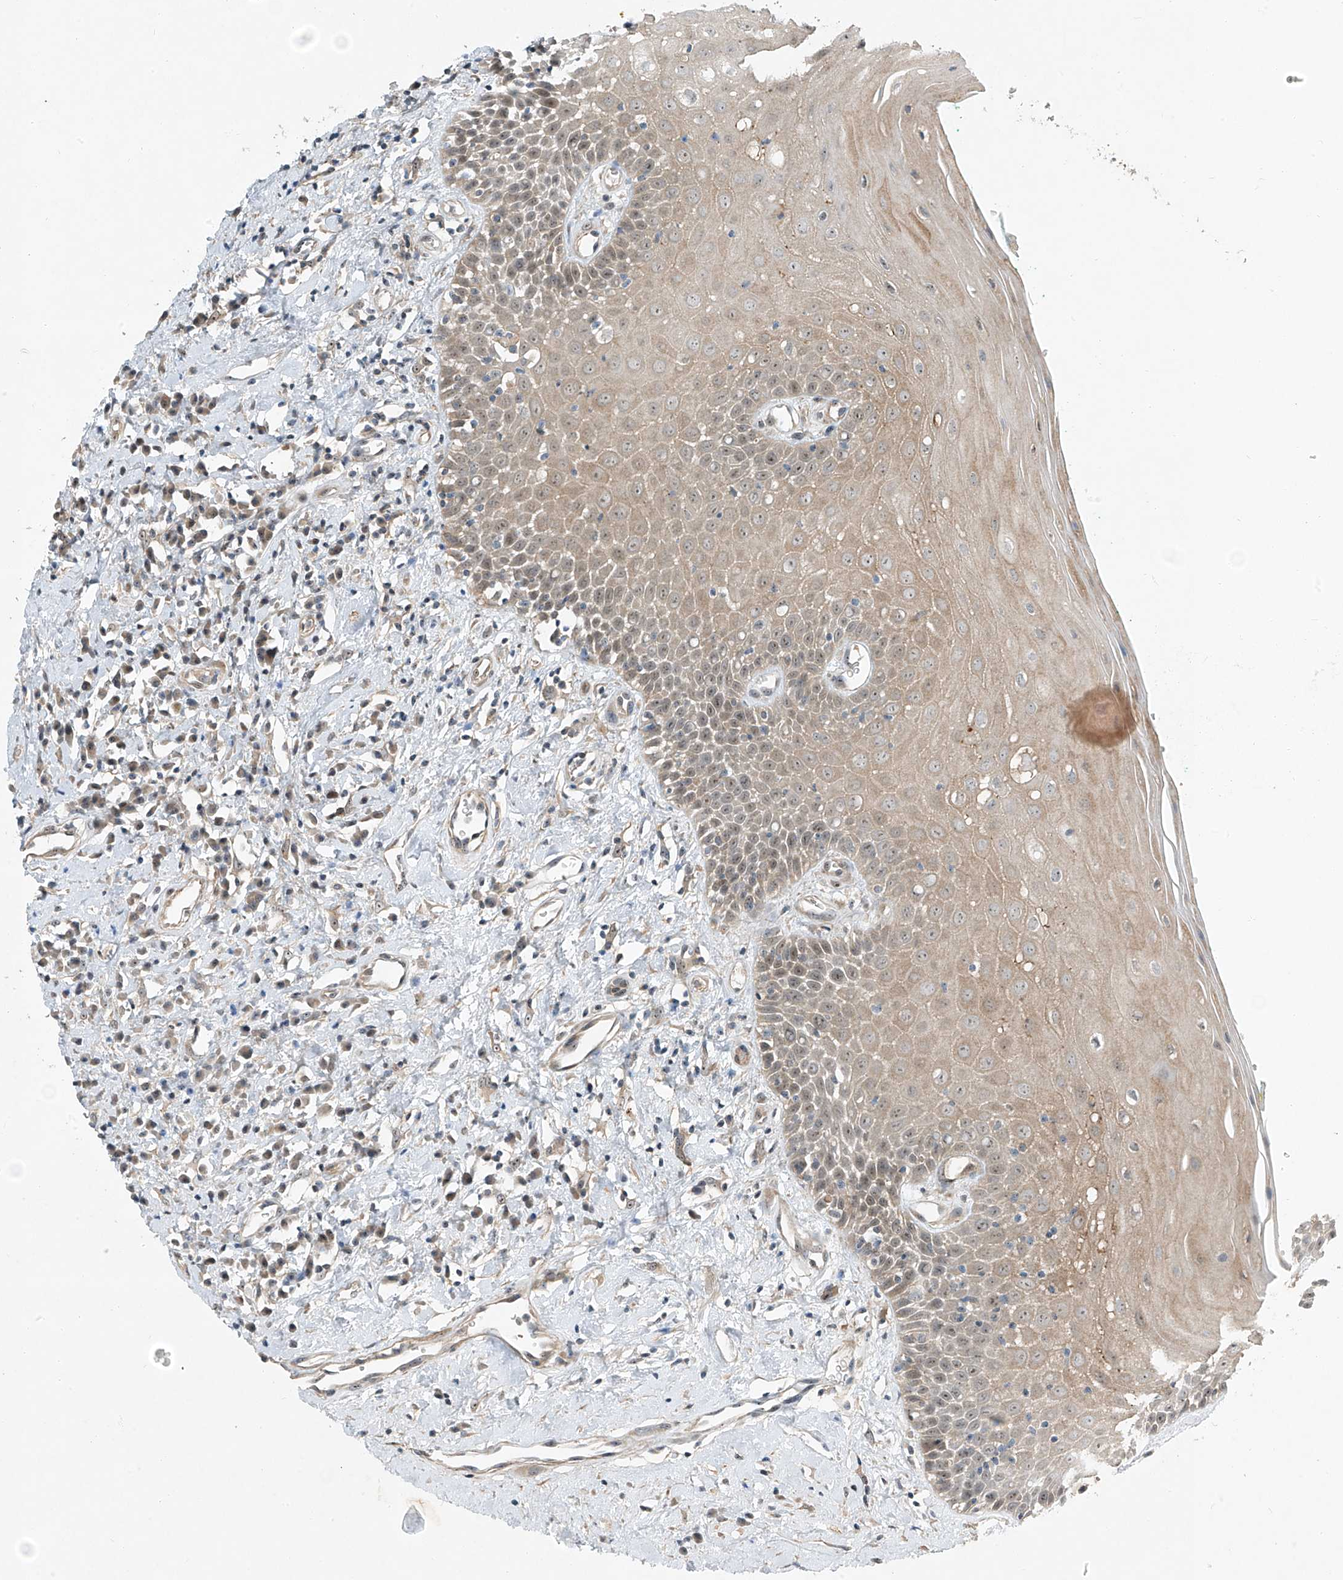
{"staining": {"intensity": "weak", "quantity": ">75%", "location": "cytoplasmic/membranous,nuclear"}, "tissue": "oral mucosa", "cell_type": "Squamous epithelial cells", "image_type": "normal", "snomed": [{"axis": "morphology", "description": "Normal tissue, NOS"}, {"axis": "morphology", "description": "Squamous cell carcinoma, NOS"}, {"axis": "topography", "description": "Oral tissue"}, {"axis": "topography", "description": "Head-Neck"}], "caption": "Immunohistochemical staining of benign oral mucosa shows weak cytoplasmic/membranous,nuclear protein expression in about >75% of squamous epithelial cells.", "gene": "PPCS", "patient": {"sex": "female", "age": 70}}